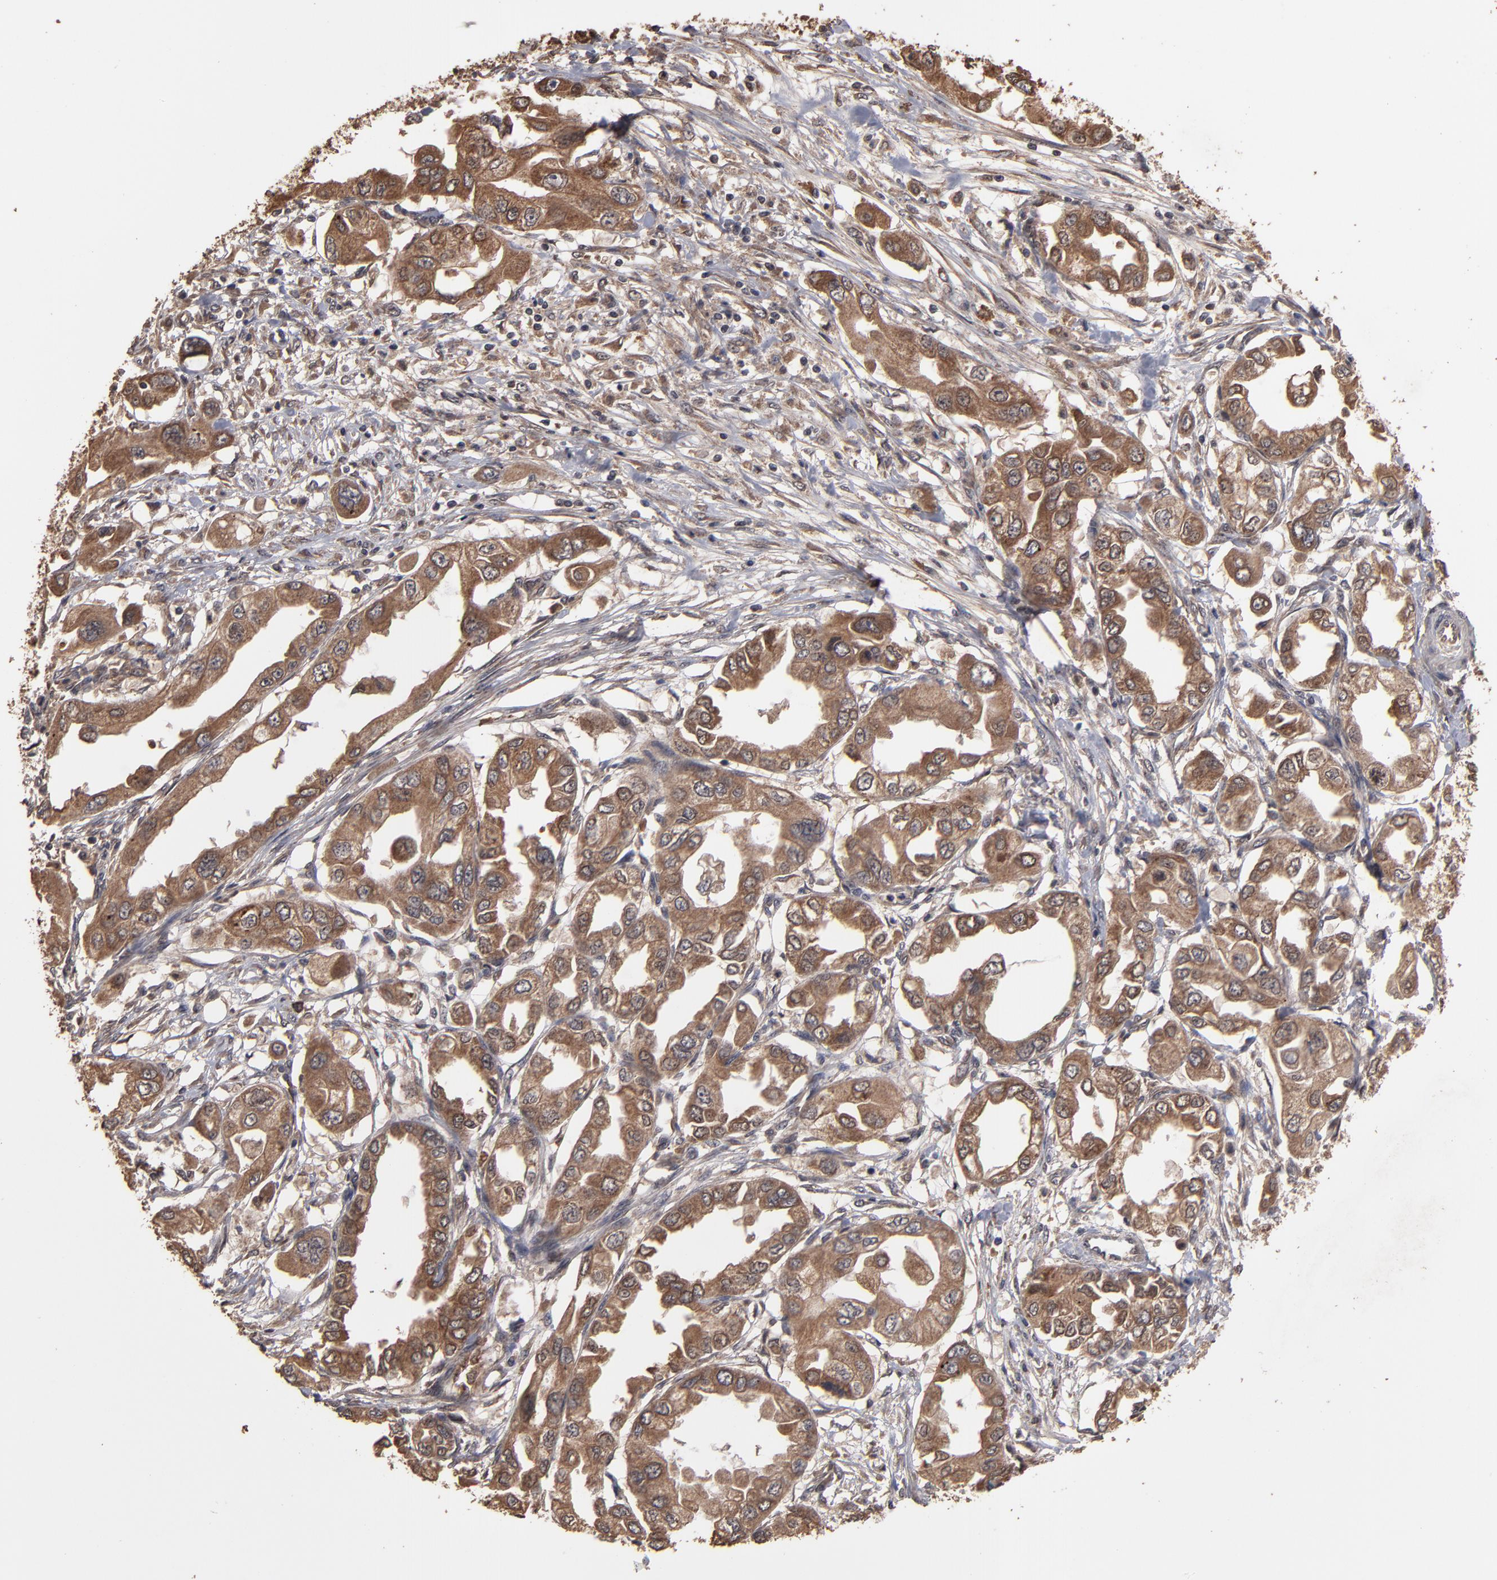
{"staining": {"intensity": "strong", "quantity": ">75%", "location": "cytoplasmic/membranous,nuclear"}, "tissue": "endometrial cancer", "cell_type": "Tumor cells", "image_type": "cancer", "snomed": [{"axis": "morphology", "description": "Adenocarcinoma, NOS"}, {"axis": "topography", "description": "Endometrium"}], "caption": "A high-resolution image shows IHC staining of endometrial adenocarcinoma, which exhibits strong cytoplasmic/membranous and nuclear staining in approximately >75% of tumor cells.", "gene": "NXF2B", "patient": {"sex": "female", "age": 67}}